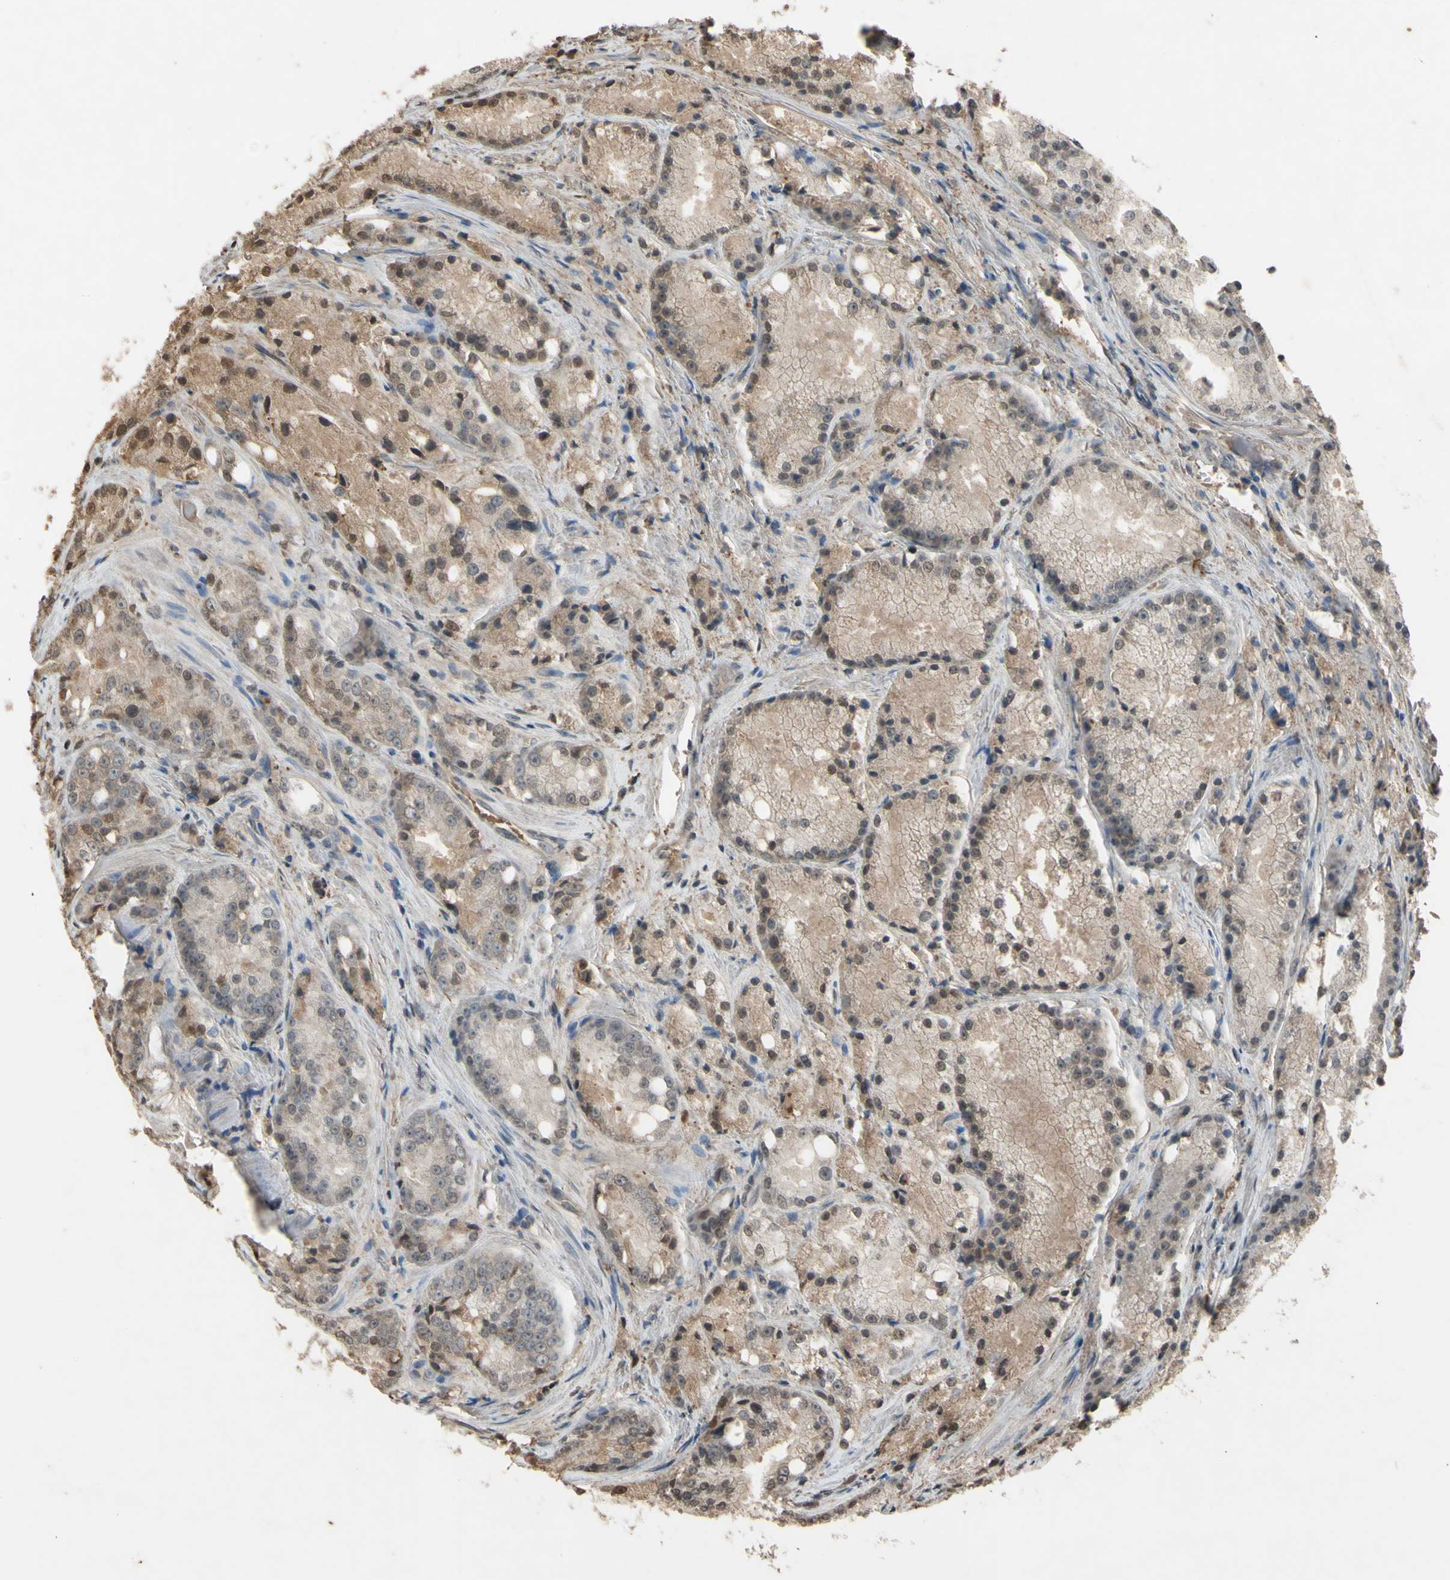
{"staining": {"intensity": "moderate", "quantity": ">75%", "location": "cytoplasmic/membranous"}, "tissue": "prostate cancer", "cell_type": "Tumor cells", "image_type": "cancer", "snomed": [{"axis": "morphology", "description": "Adenocarcinoma, Low grade"}, {"axis": "topography", "description": "Prostate"}], "caption": "Moderate cytoplasmic/membranous positivity is identified in about >75% of tumor cells in prostate low-grade adenocarcinoma. The protein of interest is stained brown, and the nuclei are stained in blue (DAB (3,3'-diaminobenzidine) IHC with brightfield microscopy, high magnification).", "gene": "TIMP2", "patient": {"sex": "male", "age": 64}}